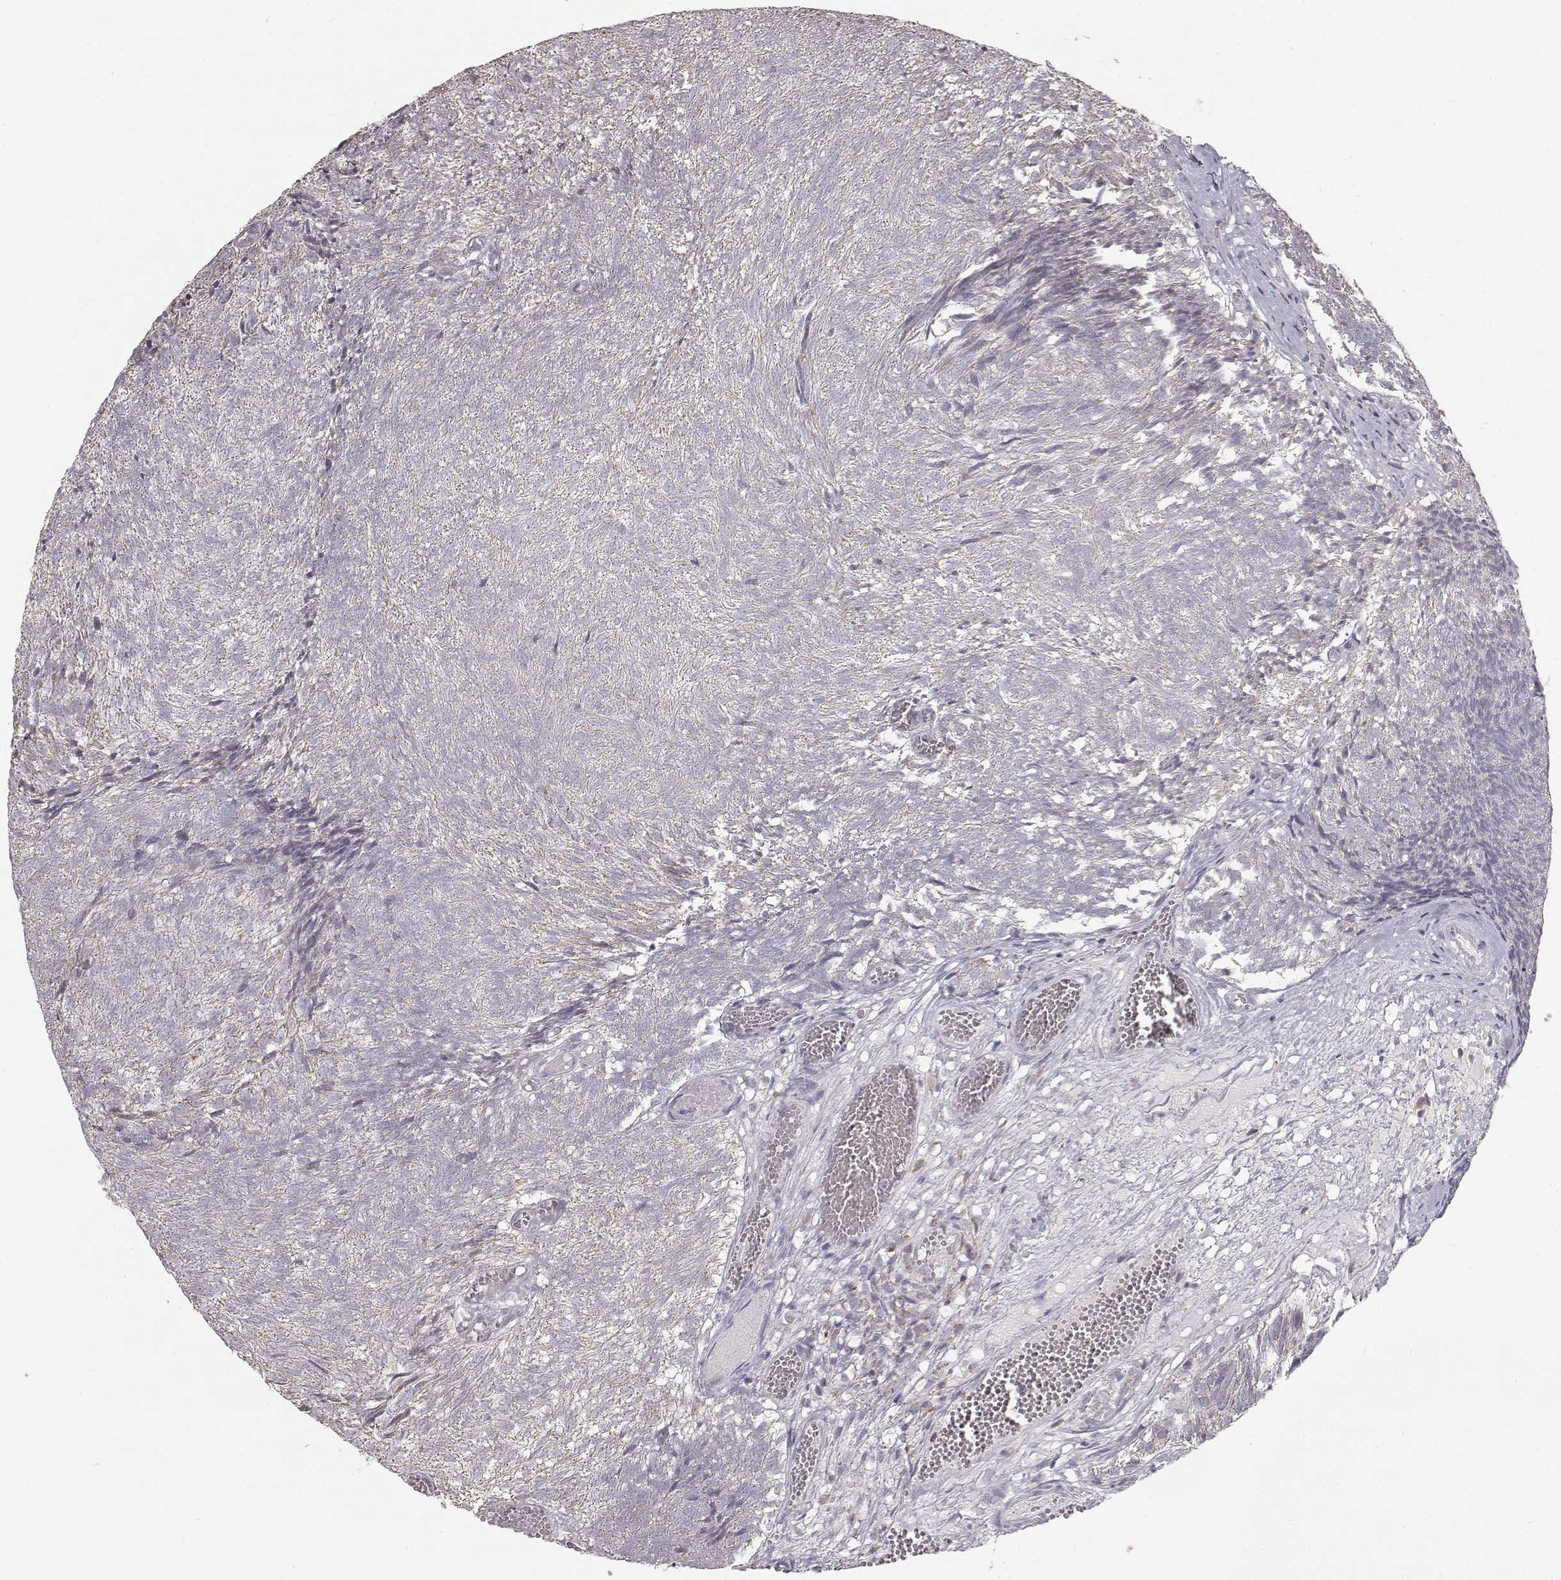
{"staining": {"intensity": "negative", "quantity": "none", "location": "none"}, "tissue": "urothelial cancer", "cell_type": "Tumor cells", "image_type": "cancer", "snomed": [{"axis": "morphology", "description": "Urothelial carcinoma, Low grade"}, {"axis": "topography", "description": "Urinary bladder"}], "caption": "High power microscopy histopathology image of an IHC photomicrograph of urothelial carcinoma (low-grade), revealing no significant positivity in tumor cells.", "gene": "GRAP2", "patient": {"sex": "male", "age": 77}}